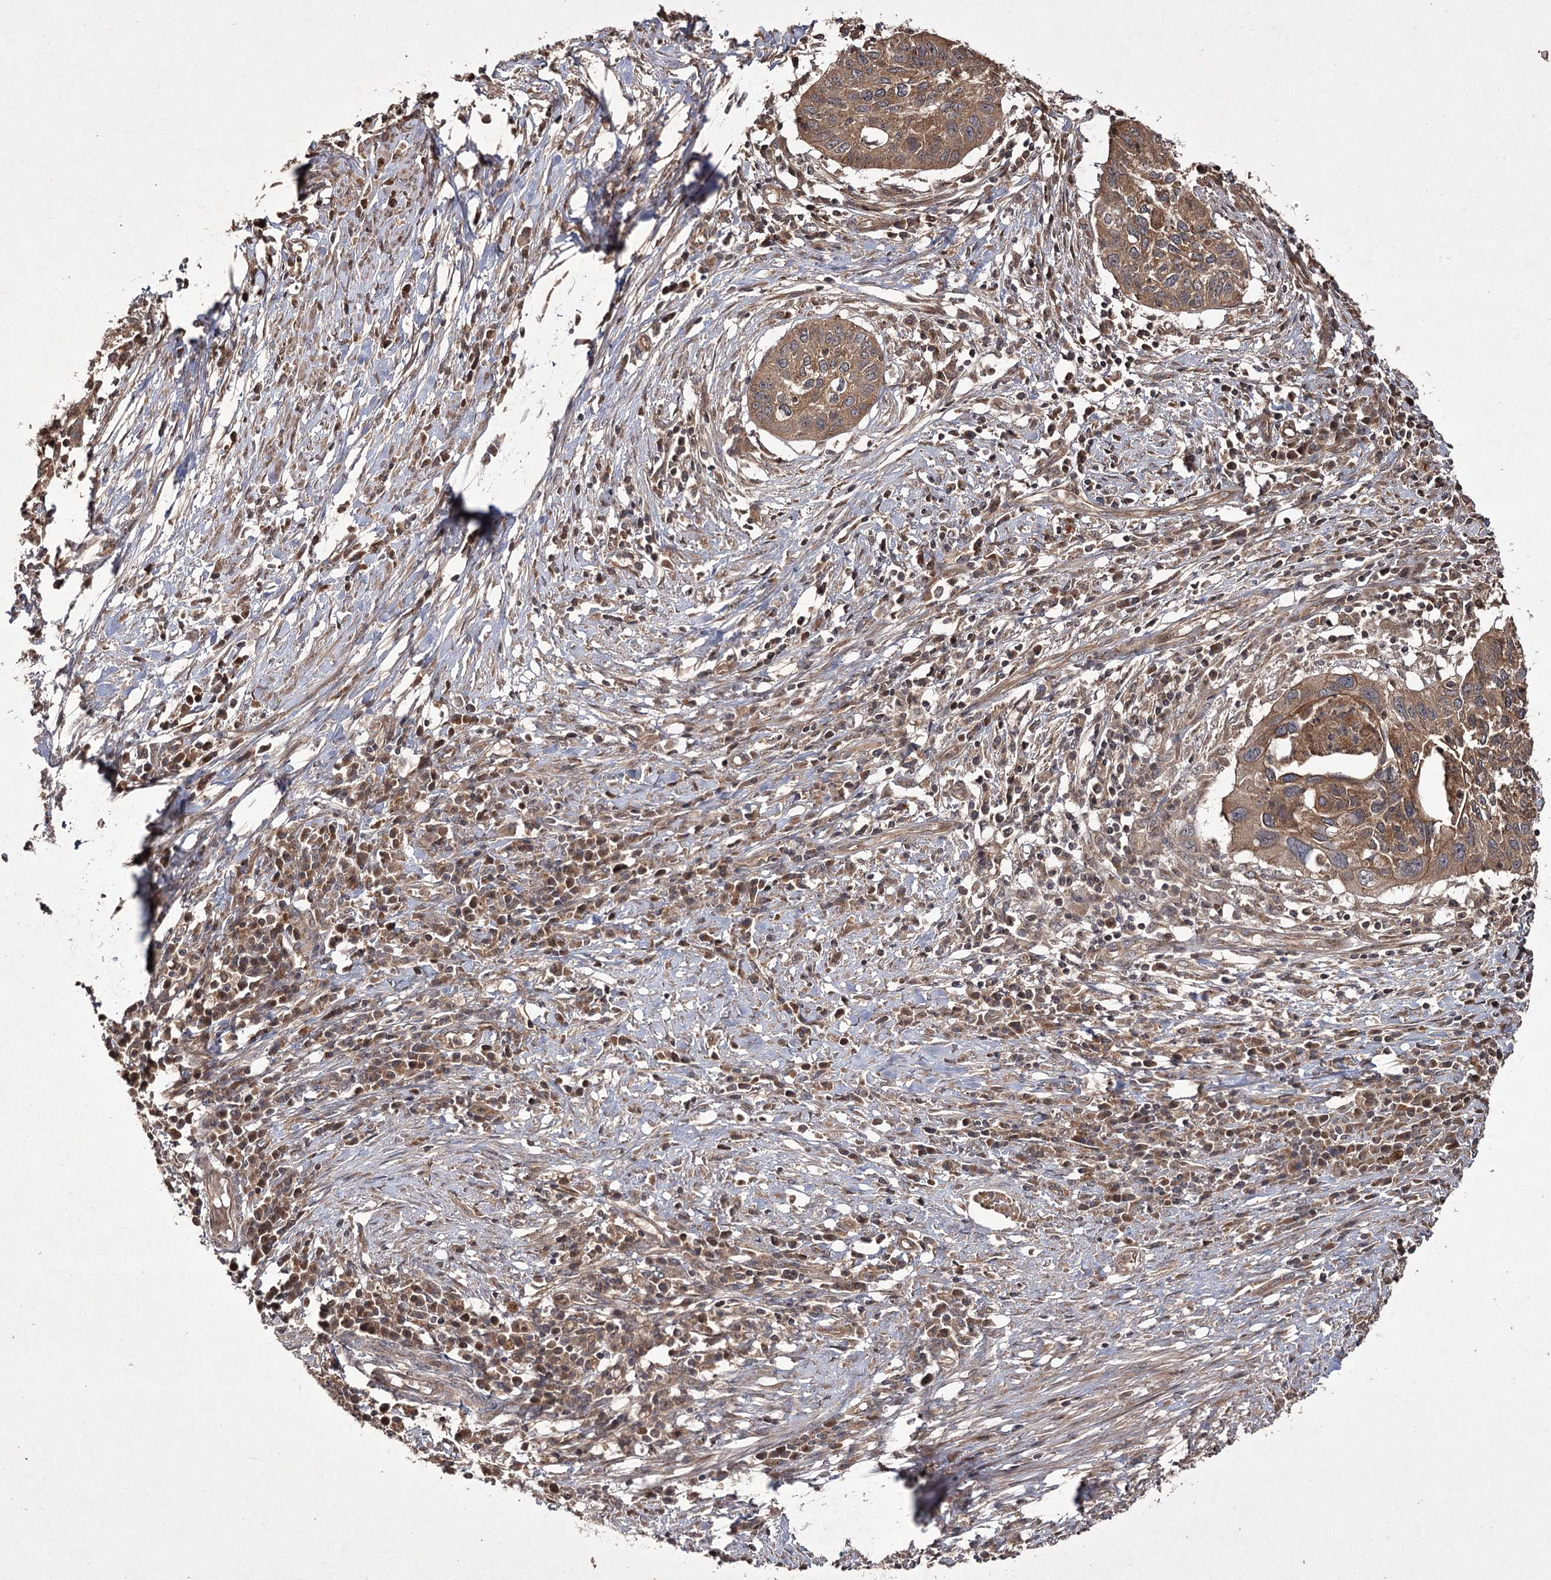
{"staining": {"intensity": "moderate", "quantity": ">75%", "location": "cytoplasmic/membranous"}, "tissue": "cervical cancer", "cell_type": "Tumor cells", "image_type": "cancer", "snomed": [{"axis": "morphology", "description": "Squamous cell carcinoma, NOS"}, {"axis": "topography", "description": "Cervix"}], "caption": "Protein expression analysis of cervical squamous cell carcinoma displays moderate cytoplasmic/membranous staining in approximately >75% of tumor cells. The protein of interest is stained brown, and the nuclei are stained in blue (DAB (3,3'-diaminobenzidine) IHC with brightfield microscopy, high magnification).", "gene": "FANCL", "patient": {"sex": "female", "age": 38}}